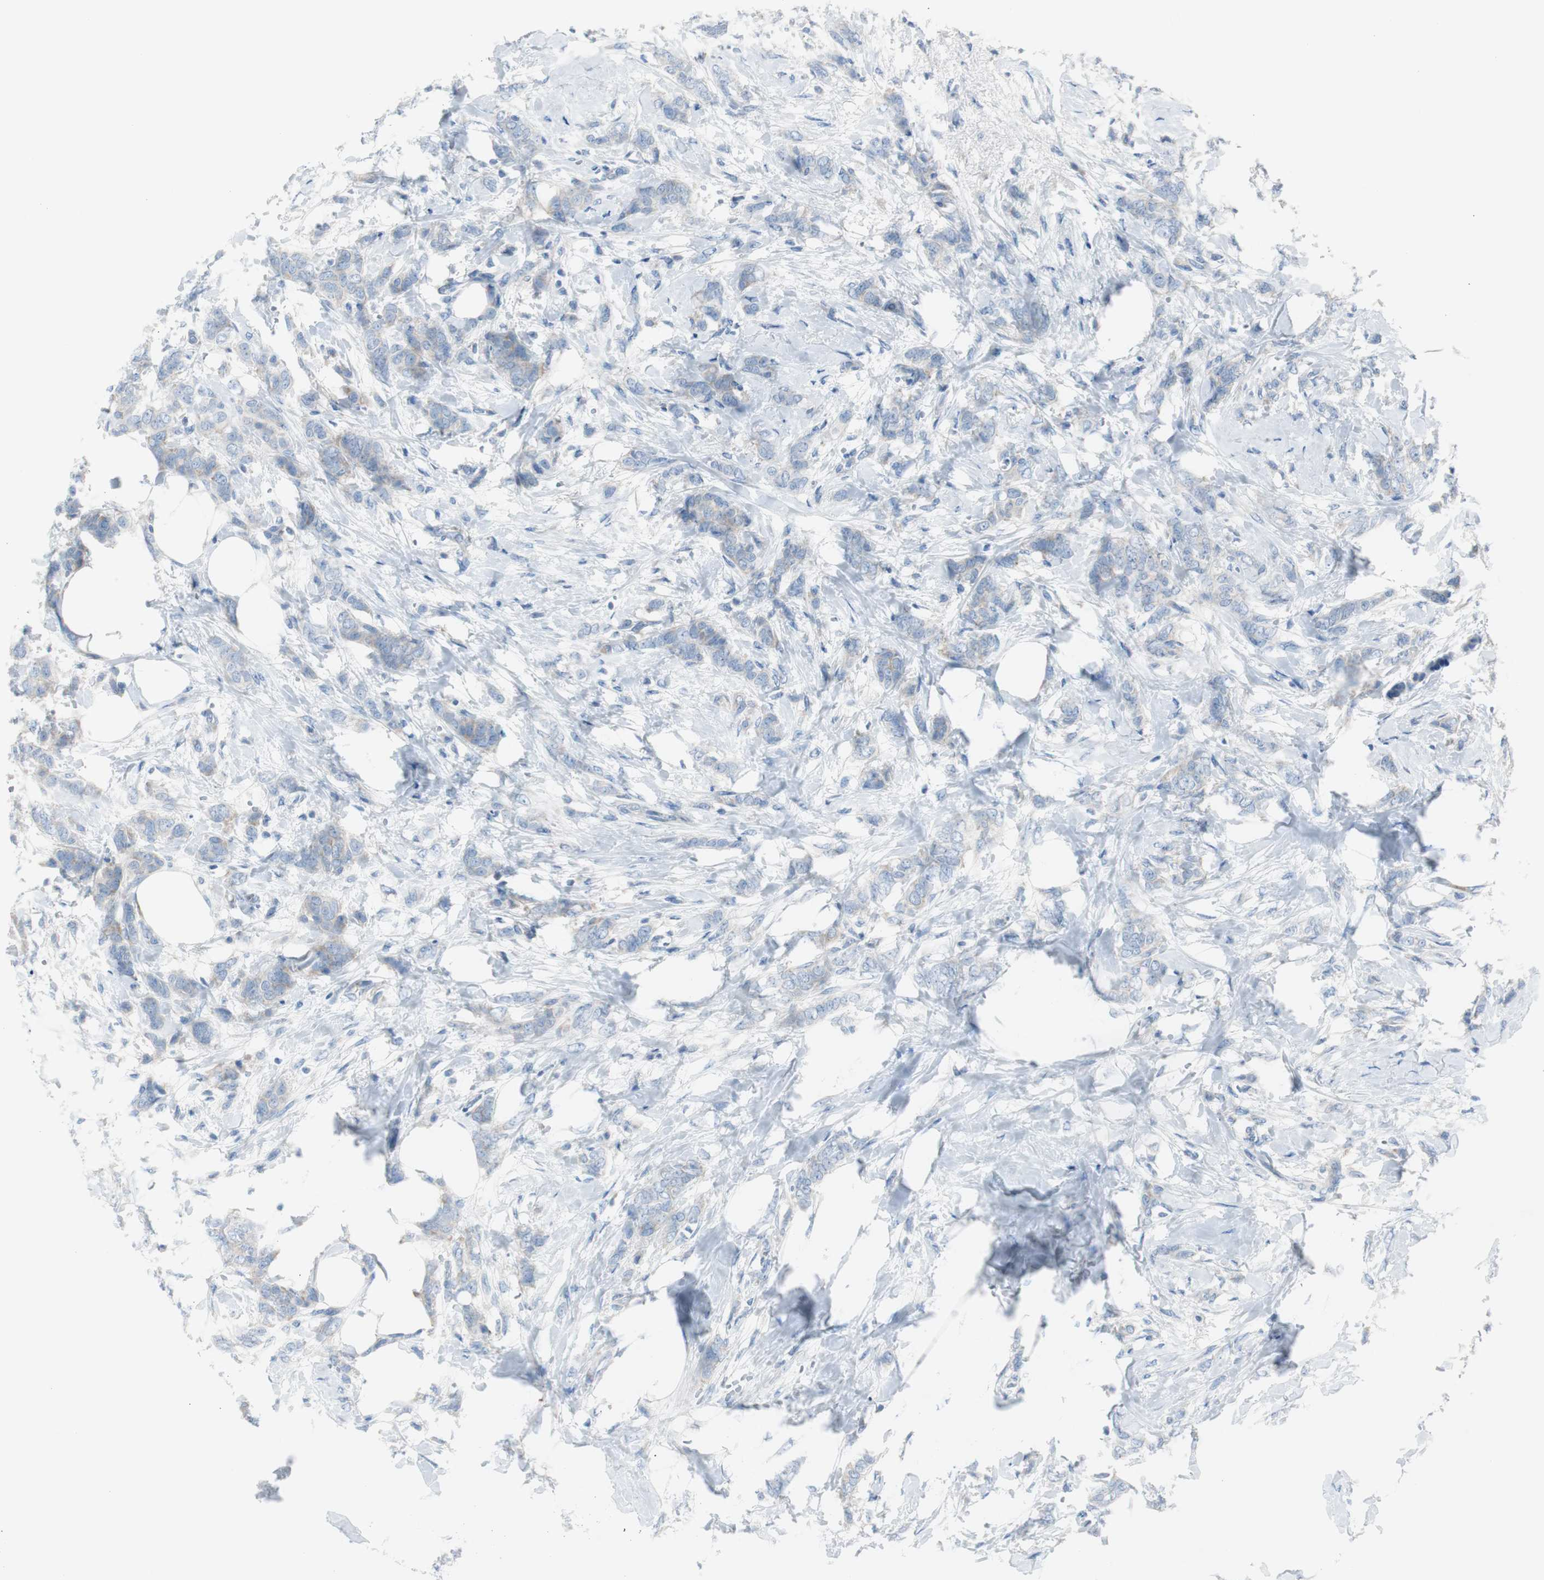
{"staining": {"intensity": "negative", "quantity": "none", "location": "none"}, "tissue": "breast cancer", "cell_type": "Tumor cells", "image_type": "cancer", "snomed": [{"axis": "morphology", "description": "Lobular carcinoma, in situ"}, {"axis": "morphology", "description": "Lobular carcinoma"}, {"axis": "topography", "description": "Breast"}], "caption": "Photomicrograph shows no significant protein expression in tumor cells of breast lobular carcinoma.", "gene": "RPS12", "patient": {"sex": "female", "age": 41}}